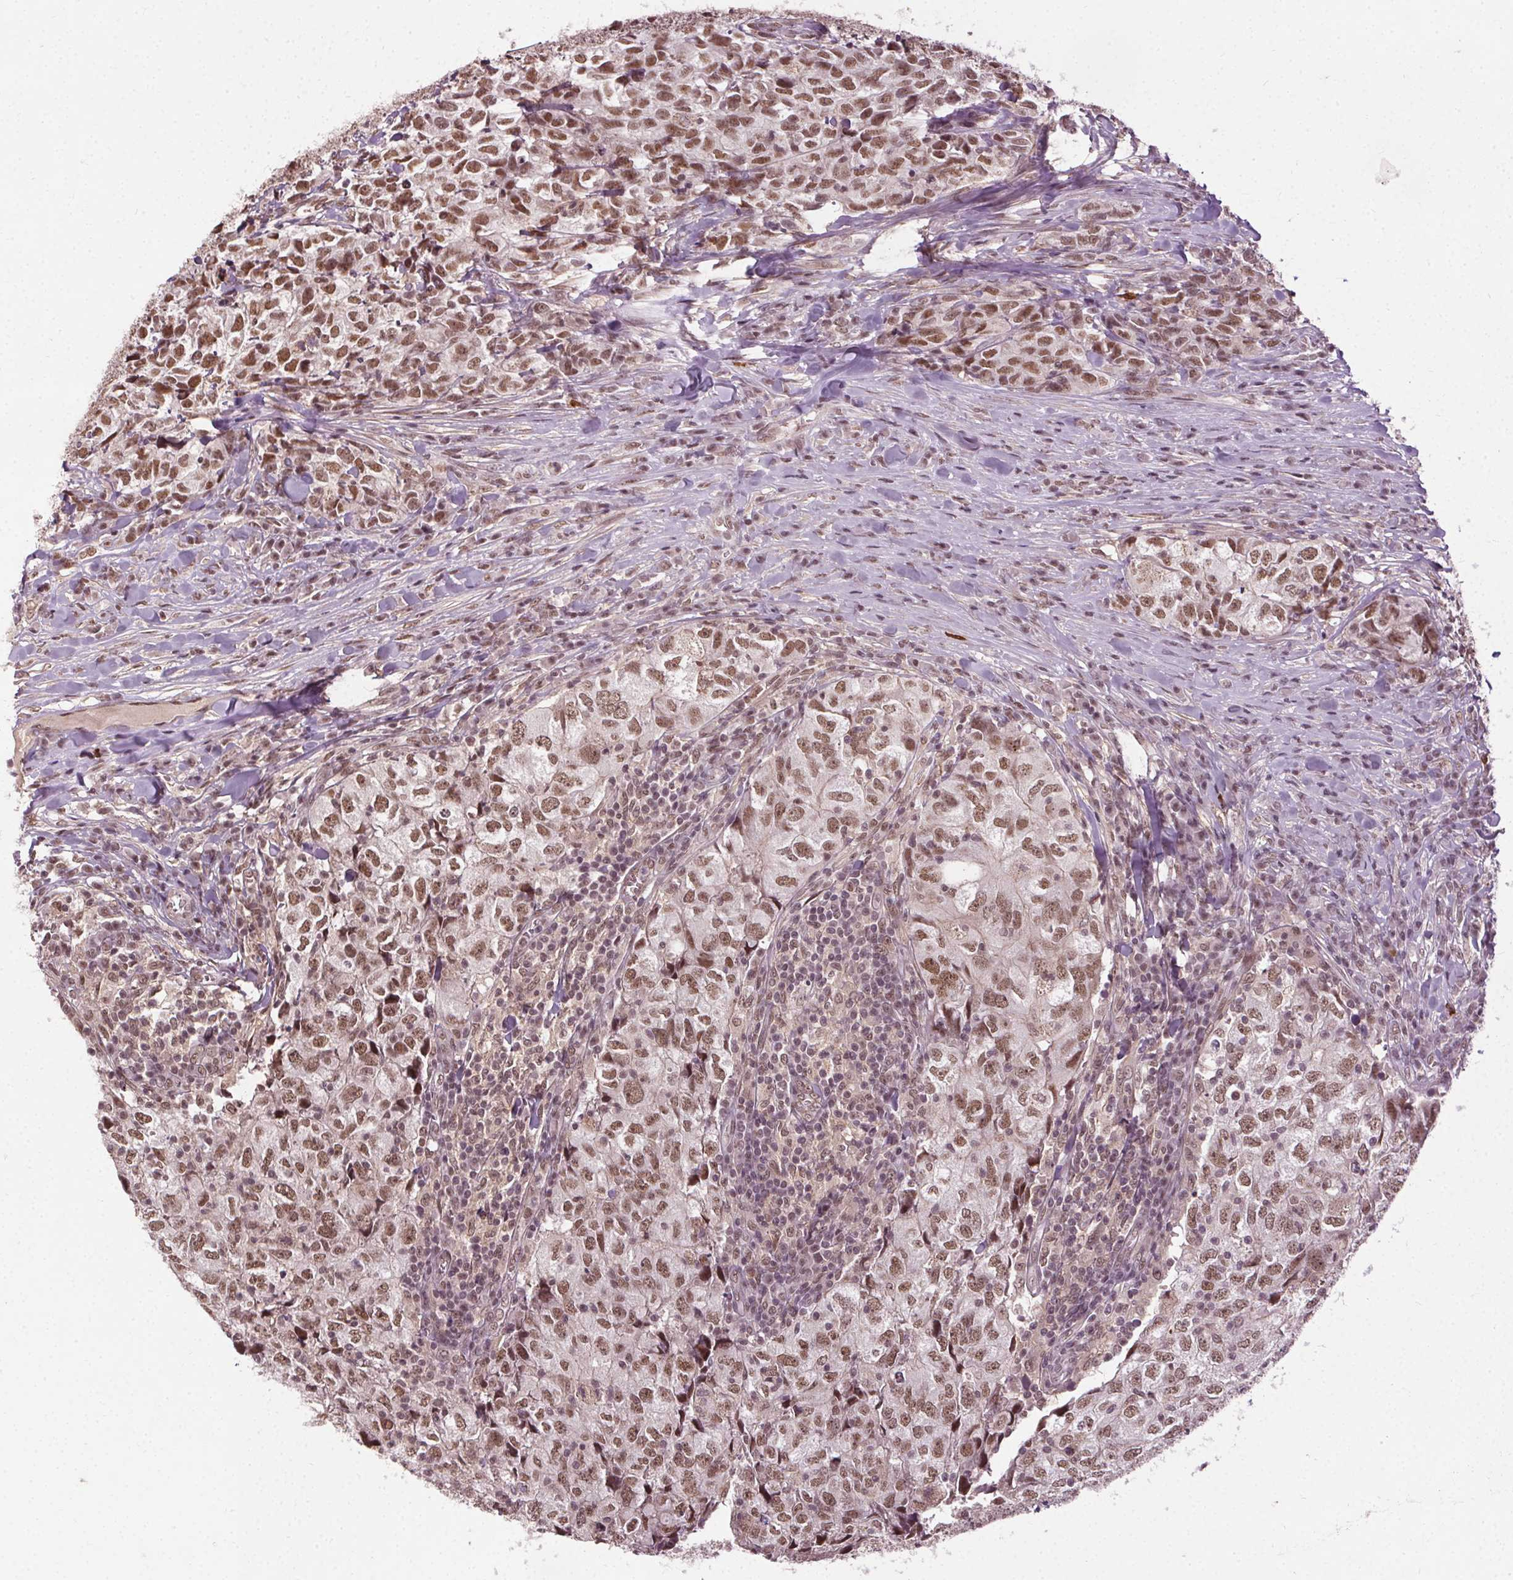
{"staining": {"intensity": "moderate", "quantity": ">75%", "location": "nuclear"}, "tissue": "breast cancer", "cell_type": "Tumor cells", "image_type": "cancer", "snomed": [{"axis": "morphology", "description": "Duct carcinoma"}, {"axis": "topography", "description": "Breast"}], "caption": "The micrograph shows staining of invasive ductal carcinoma (breast), revealing moderate nuclear protein positivity (brown color) within tumor cells.", "gene": "MED6", "patient": {"sex": "female", "age": 30}}